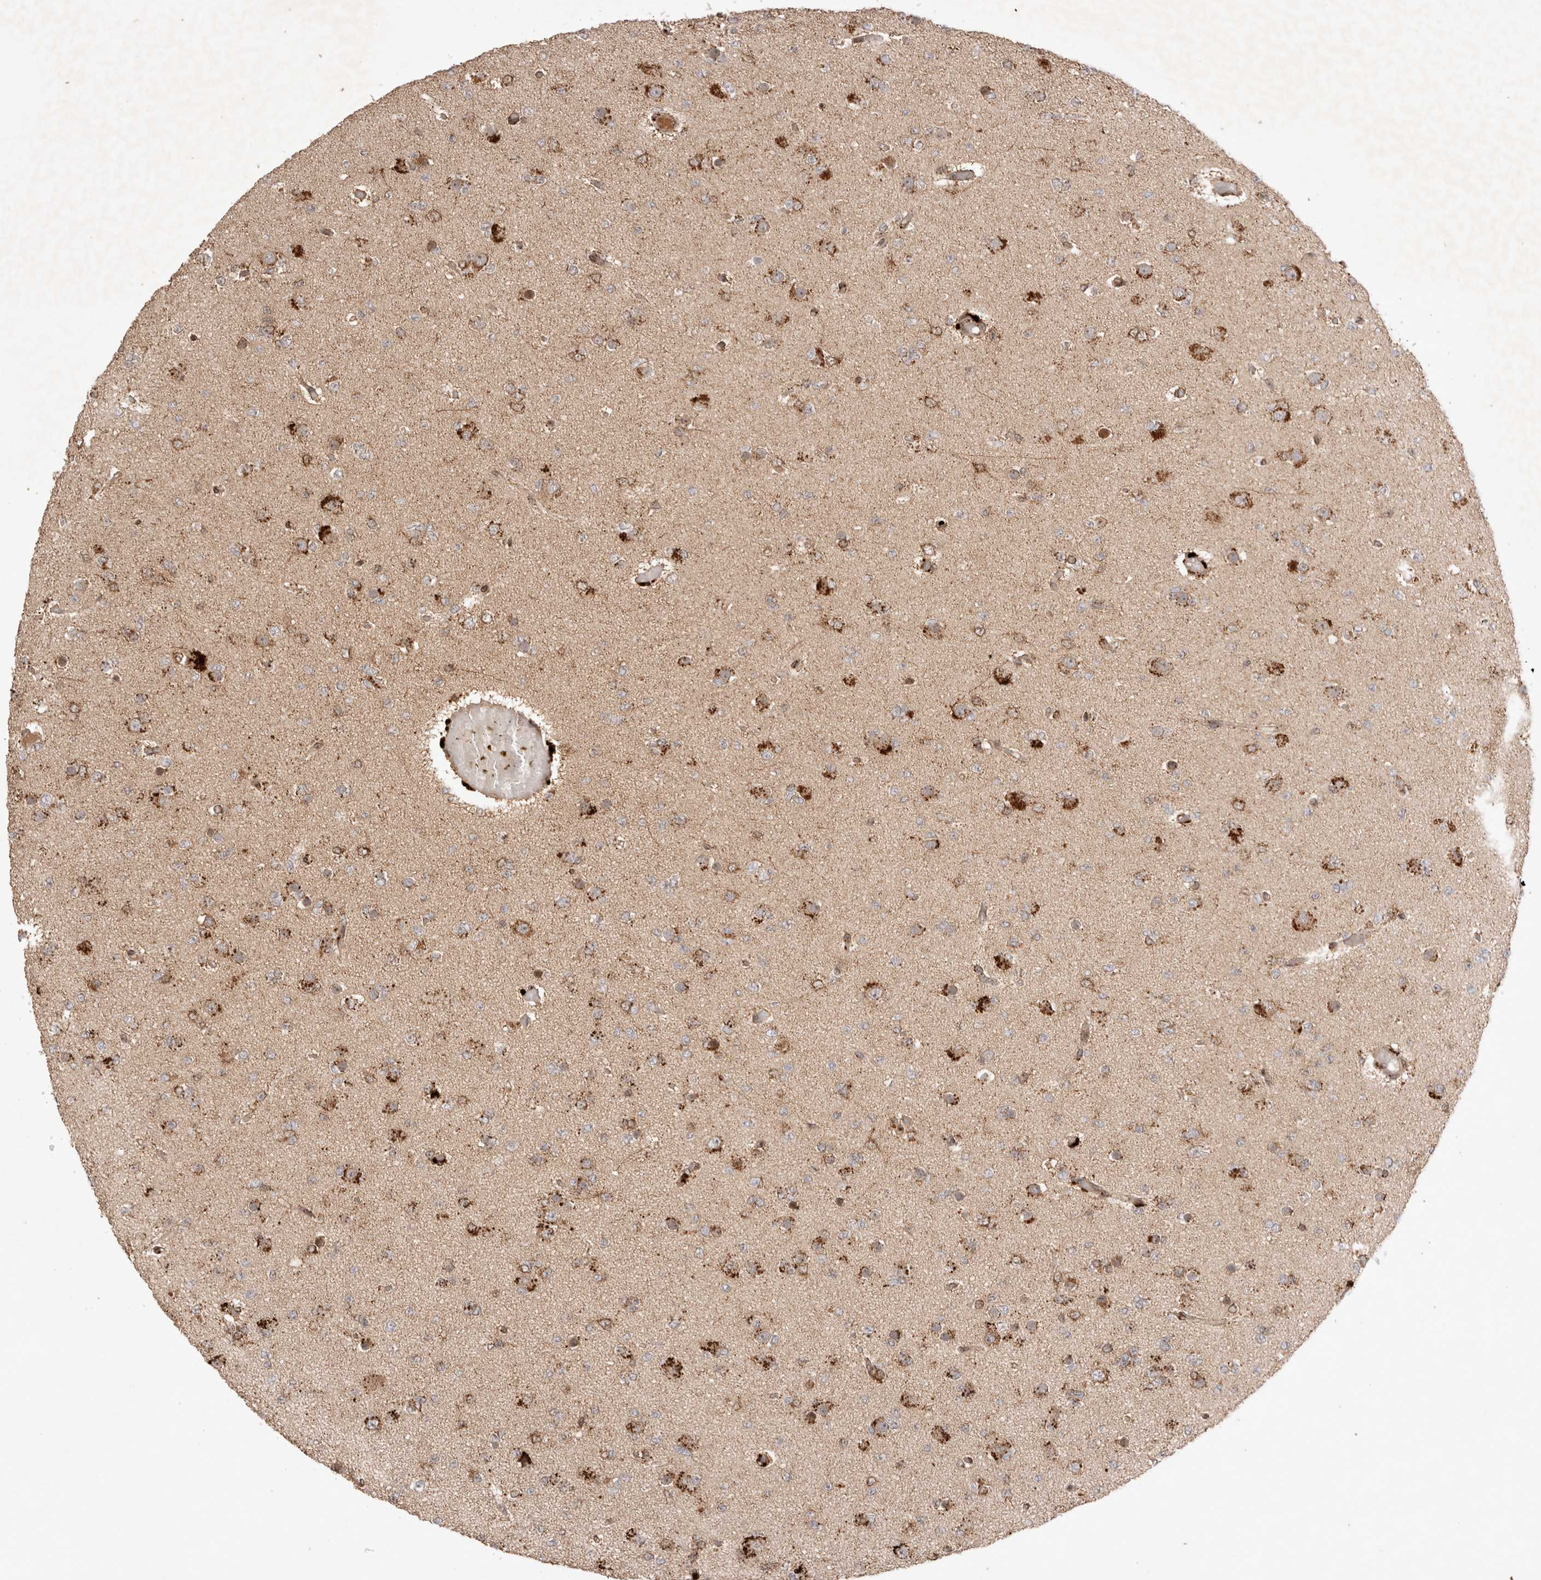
{"staining": {"intensity": "strong", "quantity": ">75%", "location": "cytoplasmic/membranous"}, "tissue": "glioma", "cell_type": "Tumor cells", "image_type": "cancer", "snomed": [{"axis": "morphology", "description": "Glioma, malignant, Low grade"}, {"axis": "topography", "description": "Brain"}], "caption": "Immunohistochemical staining of human glioma reveals high levels of strong cytoplasmic/membranous positivity in about >75% of tumor cells.", "gene": "FAM221A", "patient": {"sex": "female", "age": 22}}